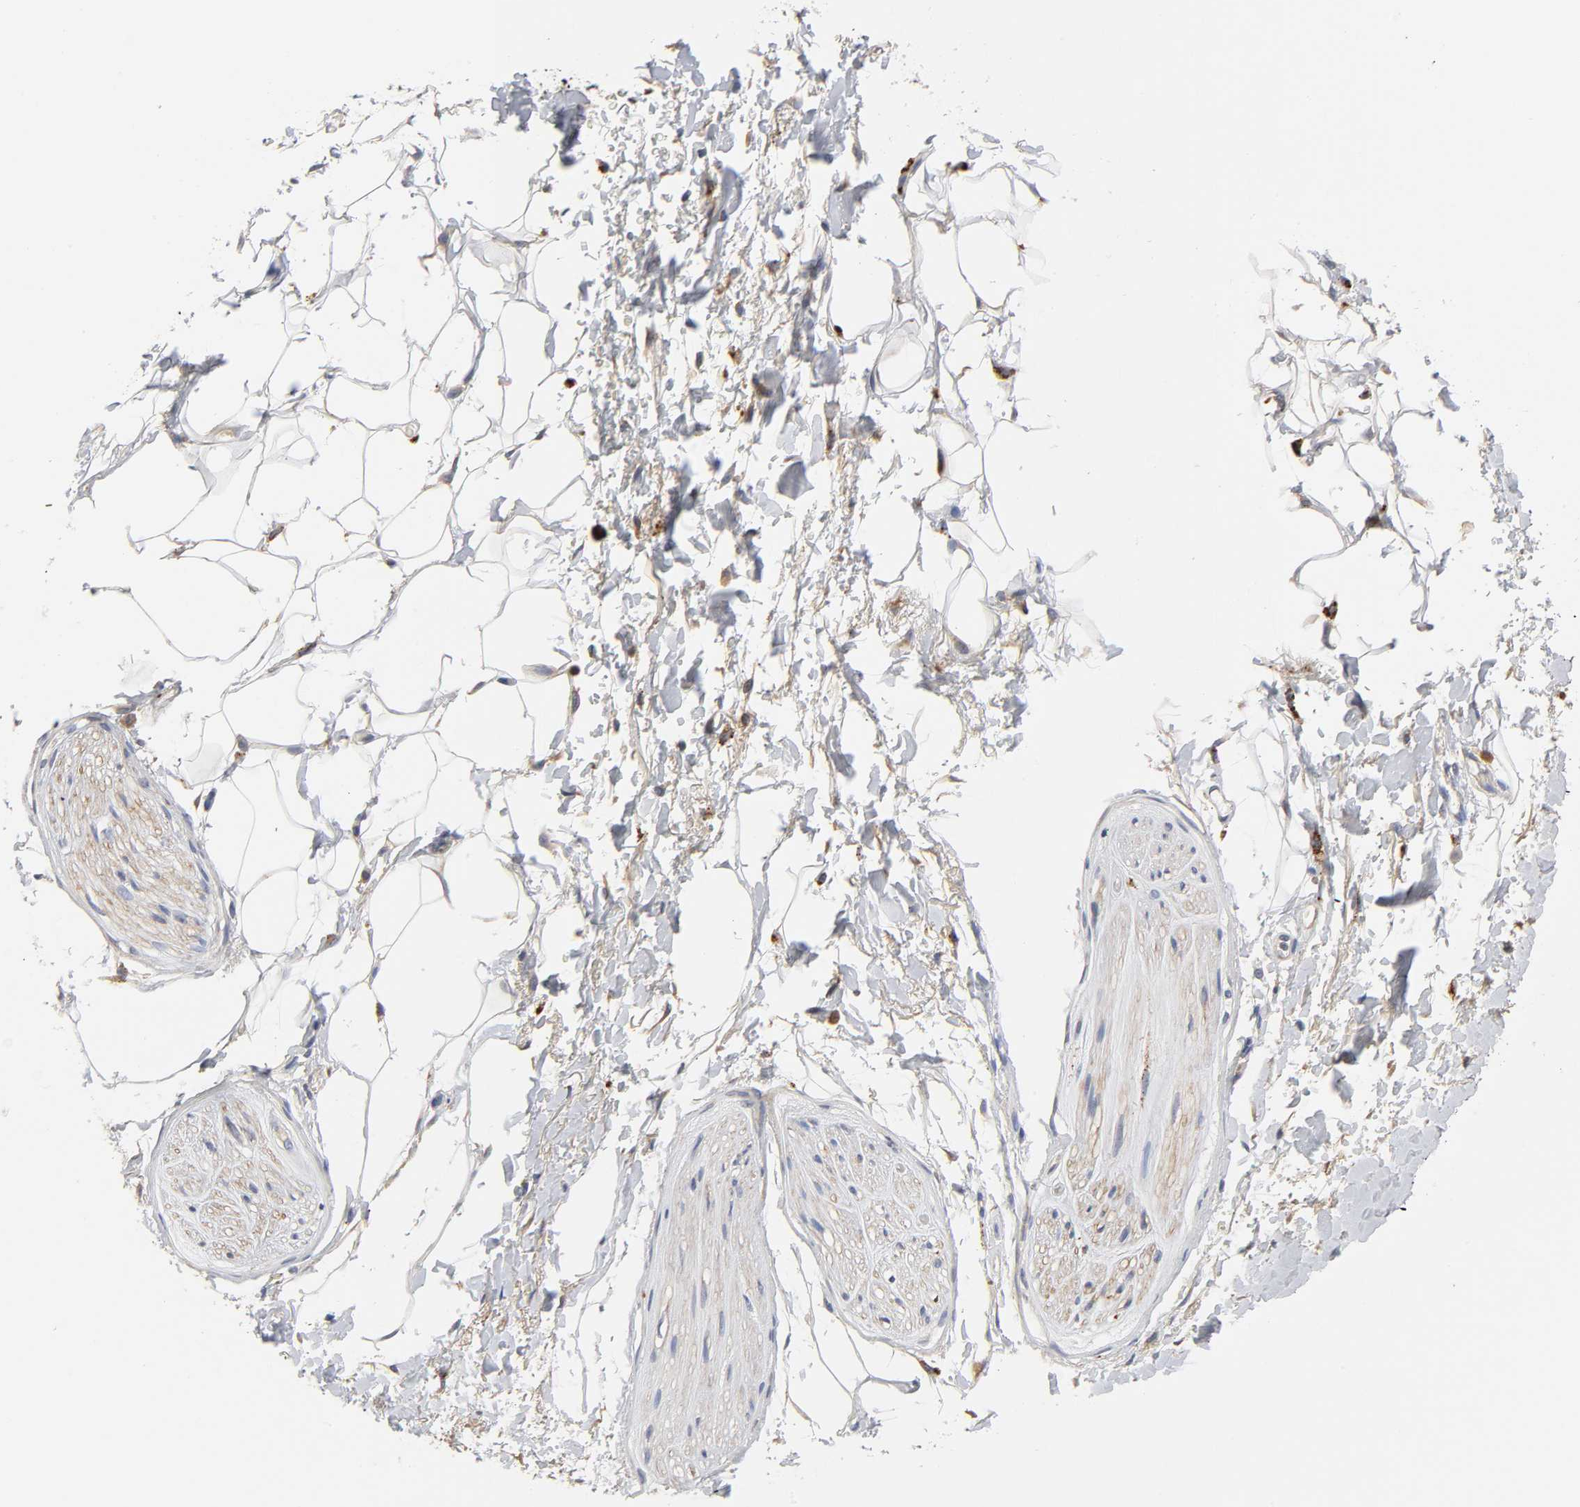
{"staining": {"intensity": "negative", "quantity": "none", "location": "none"}, "tissue": "adipose tissue", "cell_type": "Adipocytes", "image_type": "normal", "snomed": [{"axis": "morphology", "description": "Normal tissue, NOS"}, {"axis": "topography", "description": "Soft tissue"}, {"axis": "topography", "description": "Peripheral nerve tissue"}], "caption": "Adipocytes are negative for brown protein staining in unremarkable adipose tissue. (Brightfield microscopy of DAB (3,3'-diaminobenzidine) immunohistochemistry at high magnification).", "gene": "C17orf75", "patient": {"sex": "female", "age": 71}}